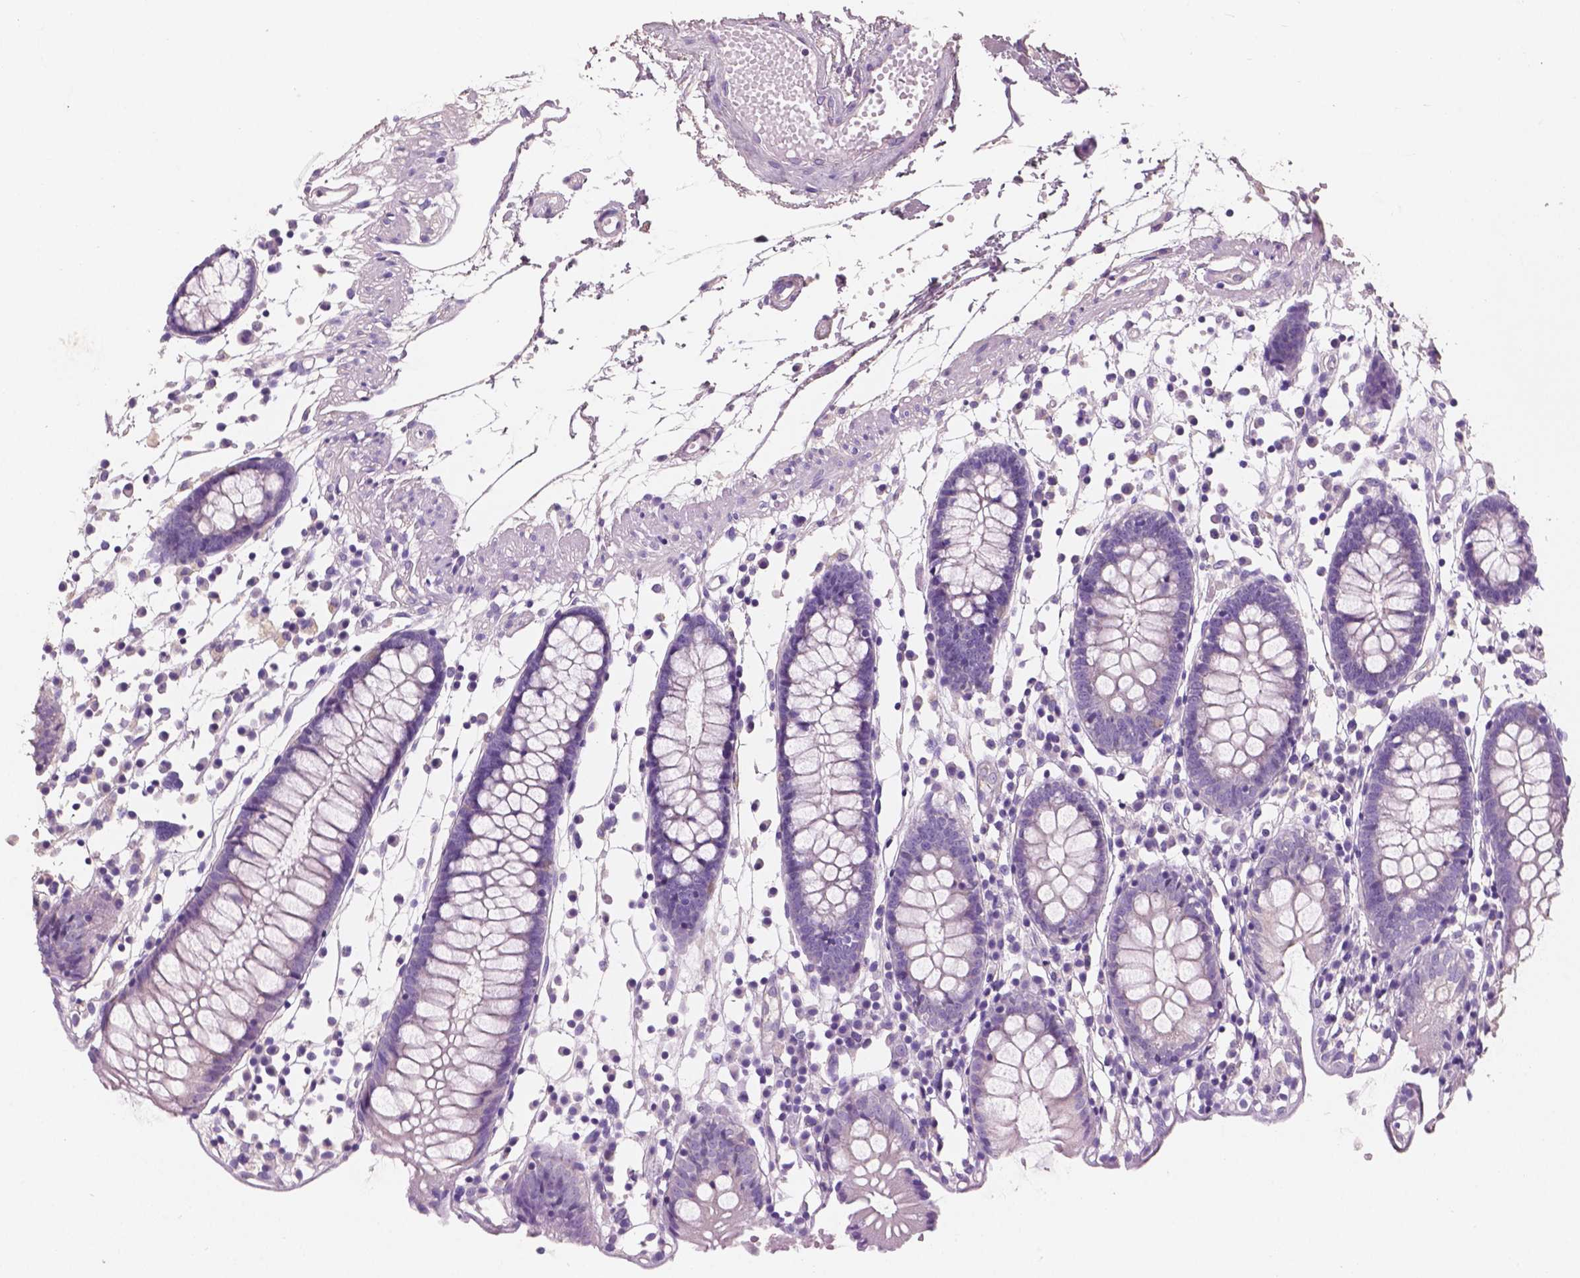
{"staining": {"intensity": "negative", "quantity": "none", "location": "none"}, "tissue": "colon", "cell_type": "Endothelial cells", "image_type": "normal", "snomed": [{"axis": "morphology", "description": "Normal tissue, NOS"}, {"axis": "morphology", "description": "Adenocarcinoma, NOS"}, {"axis": "topography", "description": "Colon"}], "caption": "Immunohistochemistry of normal human colon demonstrates no staining in endothelial cells. (DAB IHC, high magnification).", "gene": "SBSN", "patient": {"sex": "male", "age": 83}}